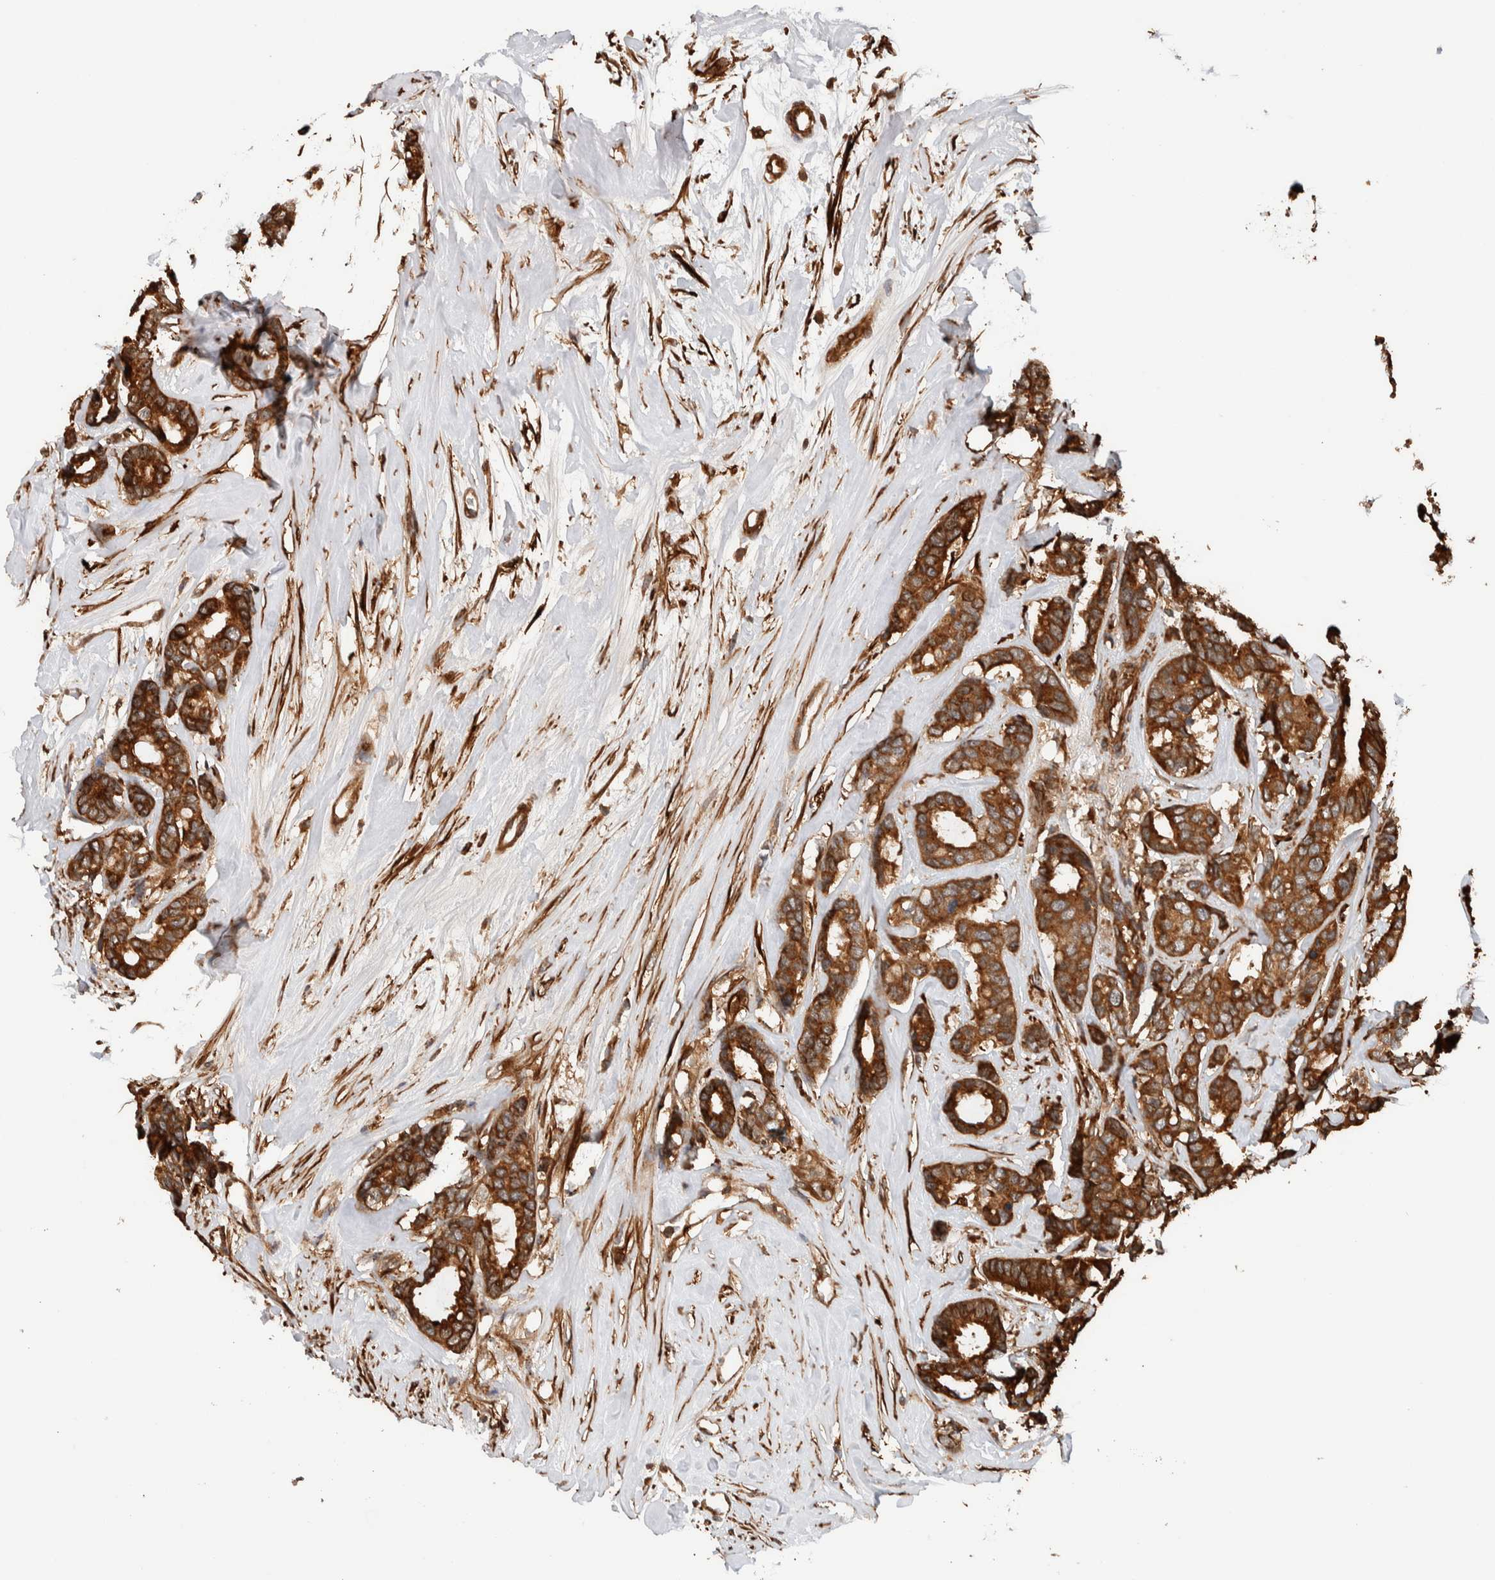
{"staining": {"intensity": "strong", "quantity": "25%-75%", "location": "cytoplasmic/membranous"}, "tissue": "breast cancer", "cell_type": "Tumor cells", "image_type": "cancer", "snomed": [{"axis": "morphology", "description": "Duct carcinoma"}, {"axis": "topography", "description": "Breast"}], "caption": "Breast invasive ductal carcinoma stained with a protein marker demonstrates strong staining in tumor cells.", "gene": "SYNRG", "patient": {"sex": "female", "age": 87}}